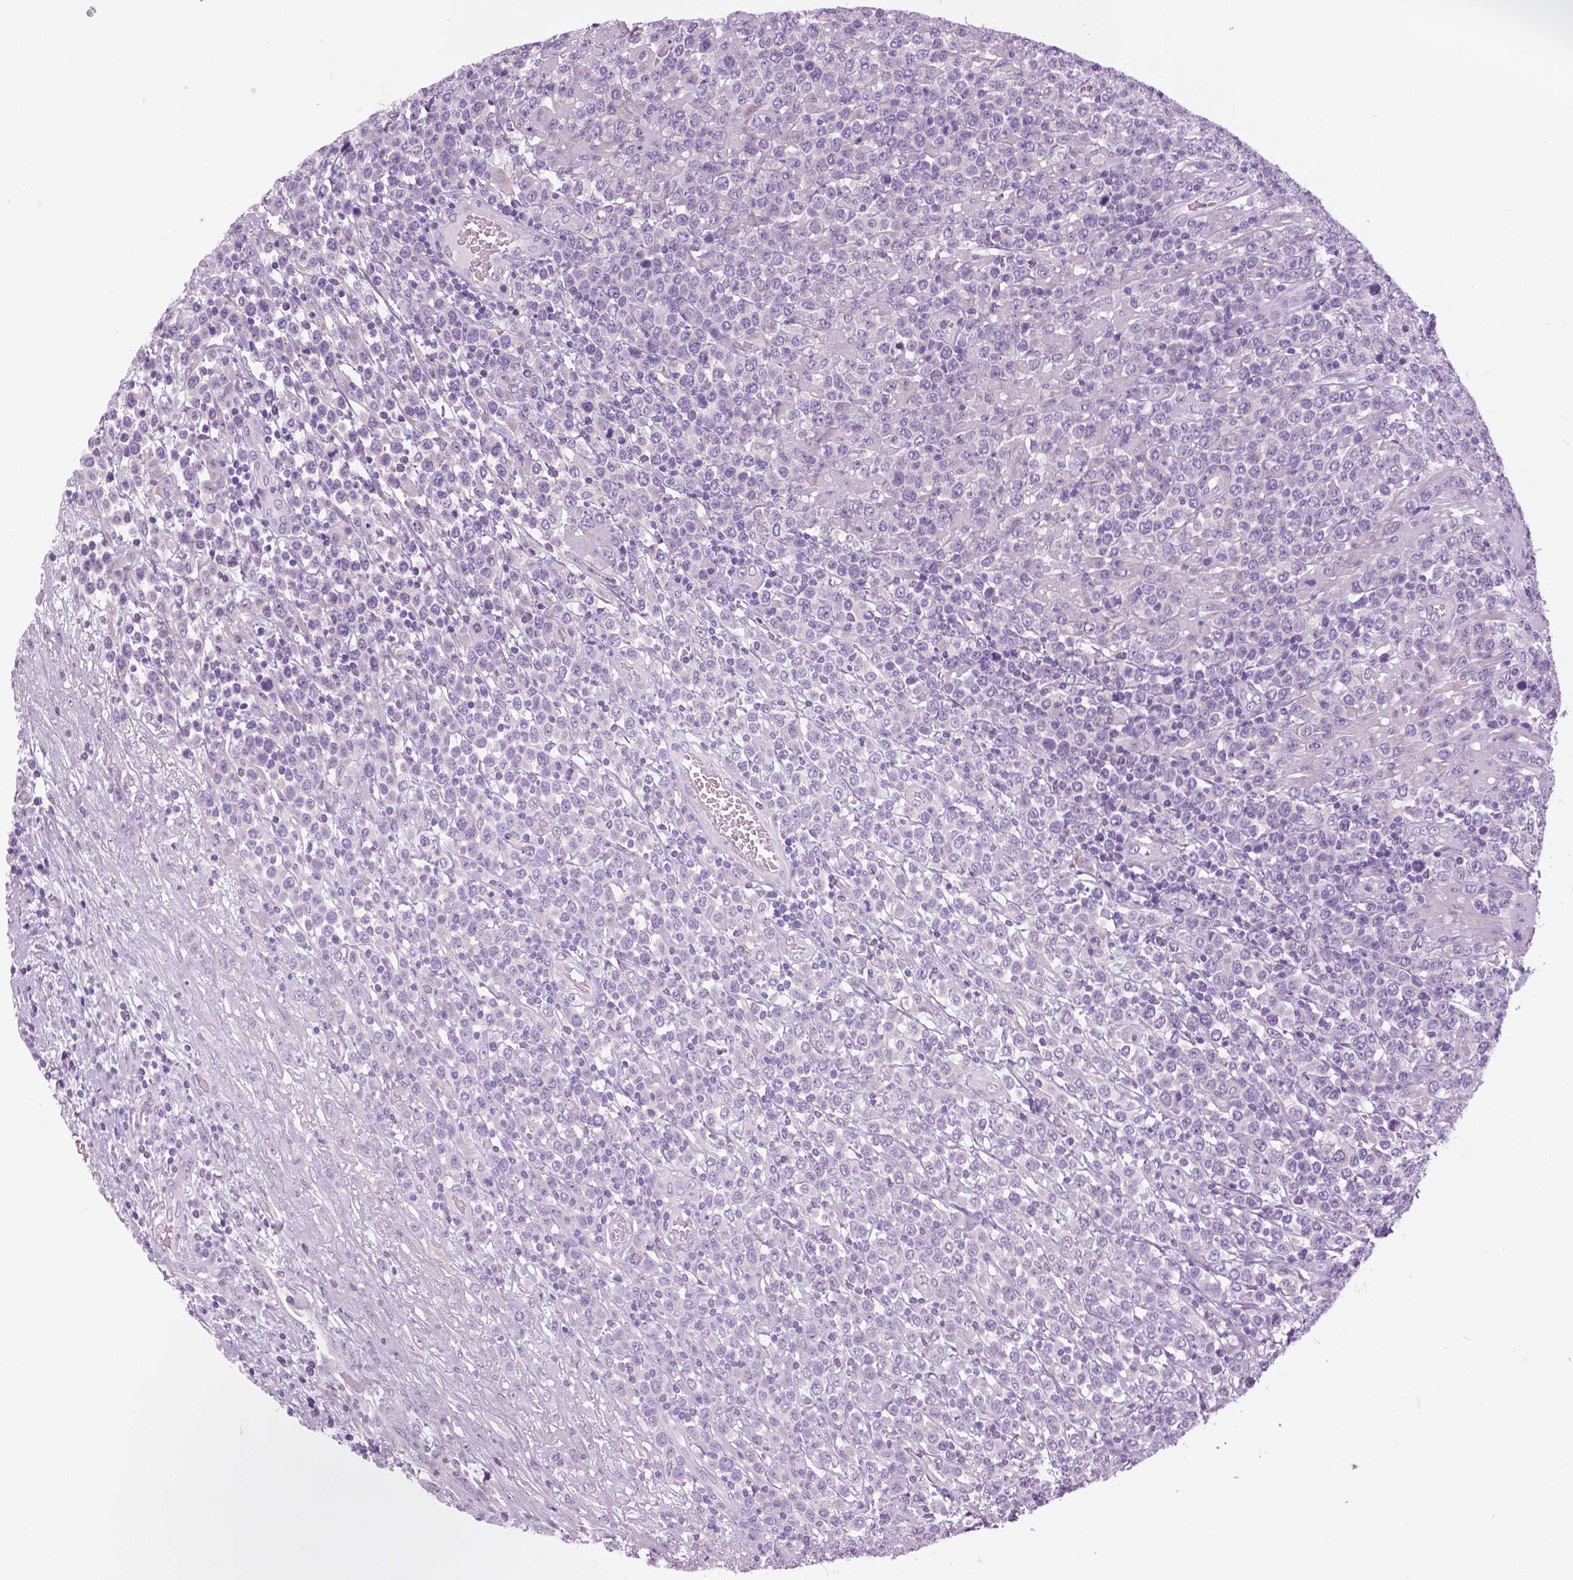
{"staining": {"intensity": "negative", "quantity": "none", "location": "none"}, "tissue": "lymphoma", "cell_type": "Tumor cells", "image_type": "cancer", "snomed": [{"axis": "morphology", "description": "Malignant lymphoma, non-Hodgkin's type, High grade"}, {"axis": "topography", "description": "Soft tissue"}], "caption": "This is a histopathology image of immunohistochemistry staining of lymphoma, which shows no positivity in tumor cells.", "gene": "SERPINI1", "patient": {"sex": "female", "age": 56}}